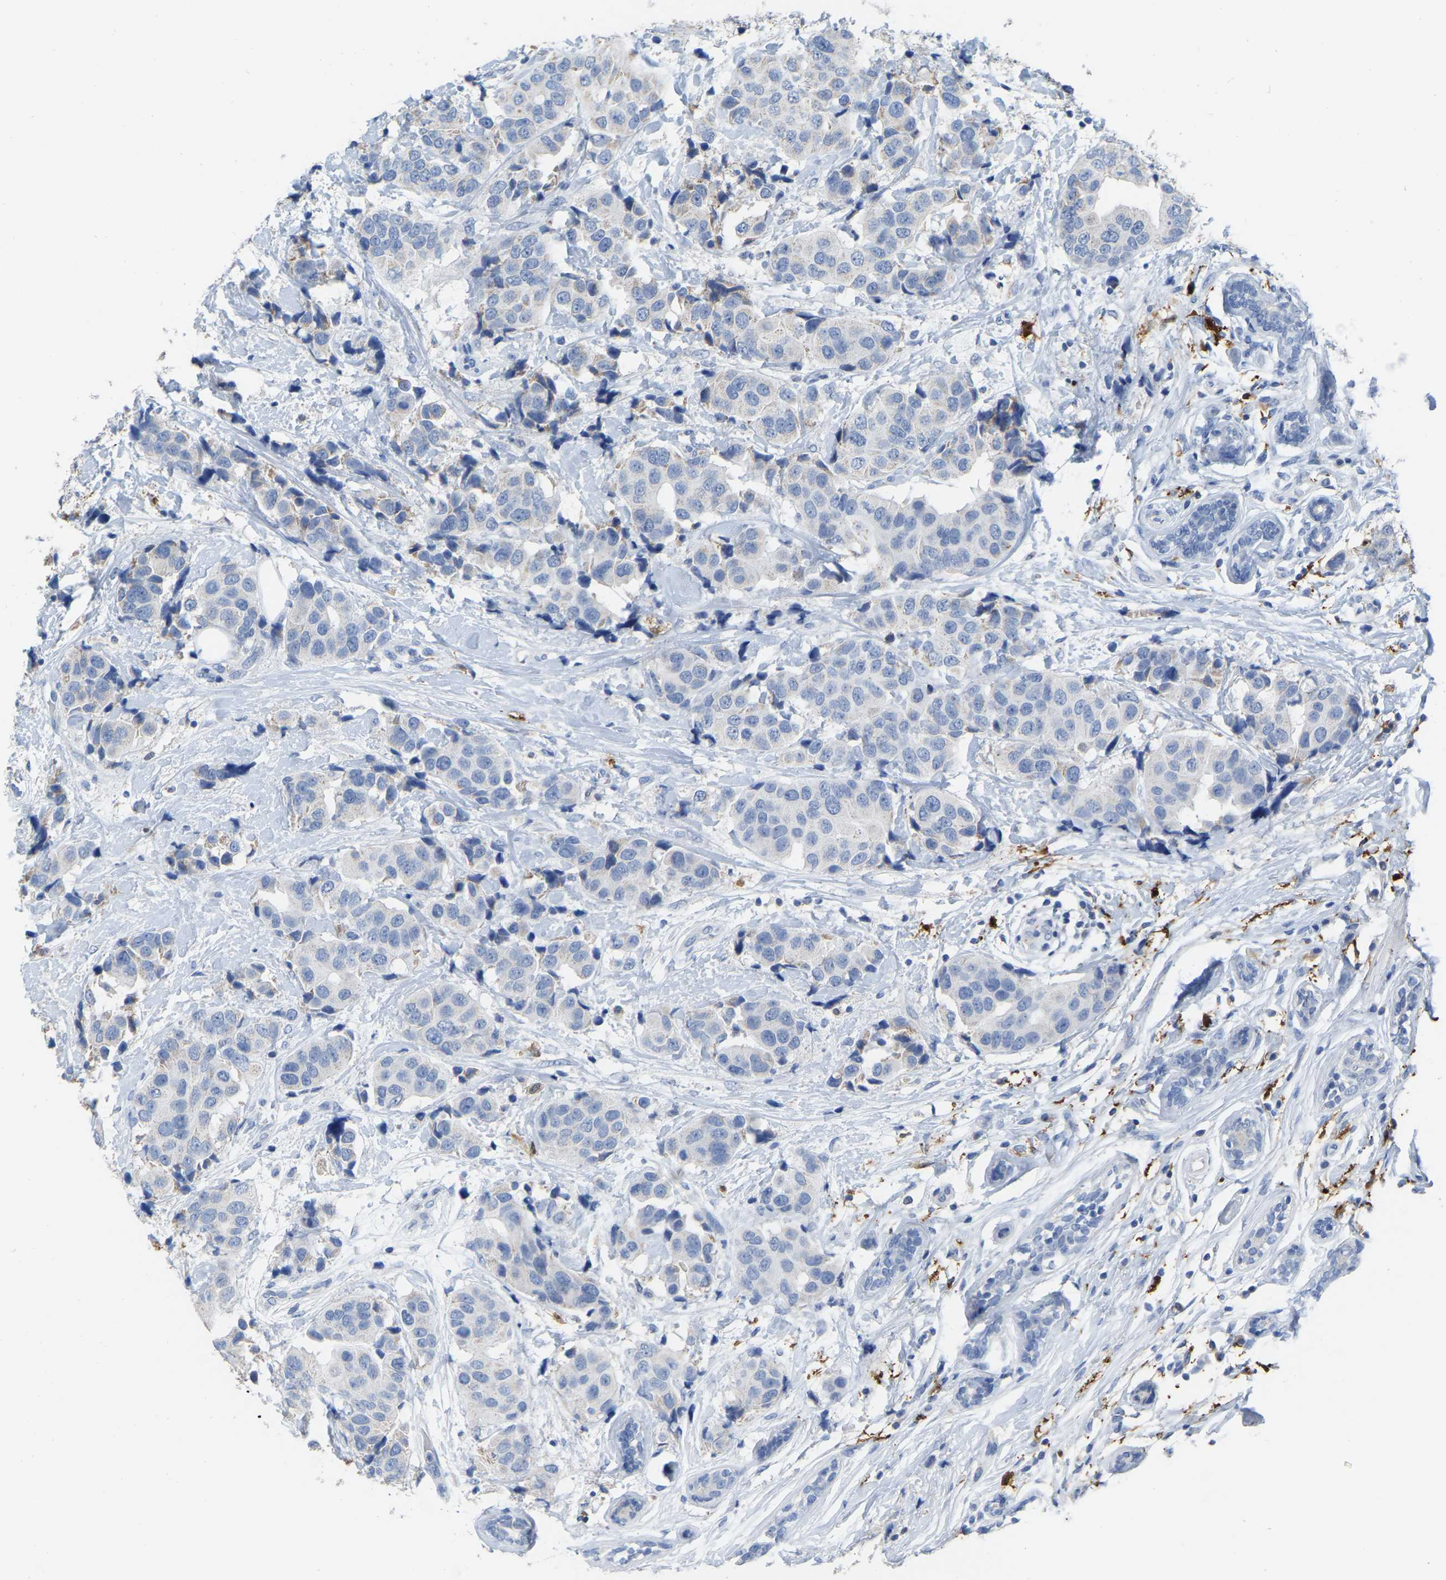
{"staining": {"intensity": "negative", "quantity": "none", "location": "none"}, "tissue": "breast cancer", "cell_type": "Tumor cells", "image_type": "cancer", "snomed": [{"axis": "morphology", "description": "Normal tissue, NOS"}, {"axis": "morphology", "description": "Duct carcinoma"}, {"axis": "topography", "description": "Breast"}], "caption": "Photomicrograph shows no protein positivity in tumor cells of breast intraductal carcinoma tissue. (DAB IHC with hematoxylin counter stain).", "gene": "ULBP2", "patient": {"sex": "female", "age": 39}}